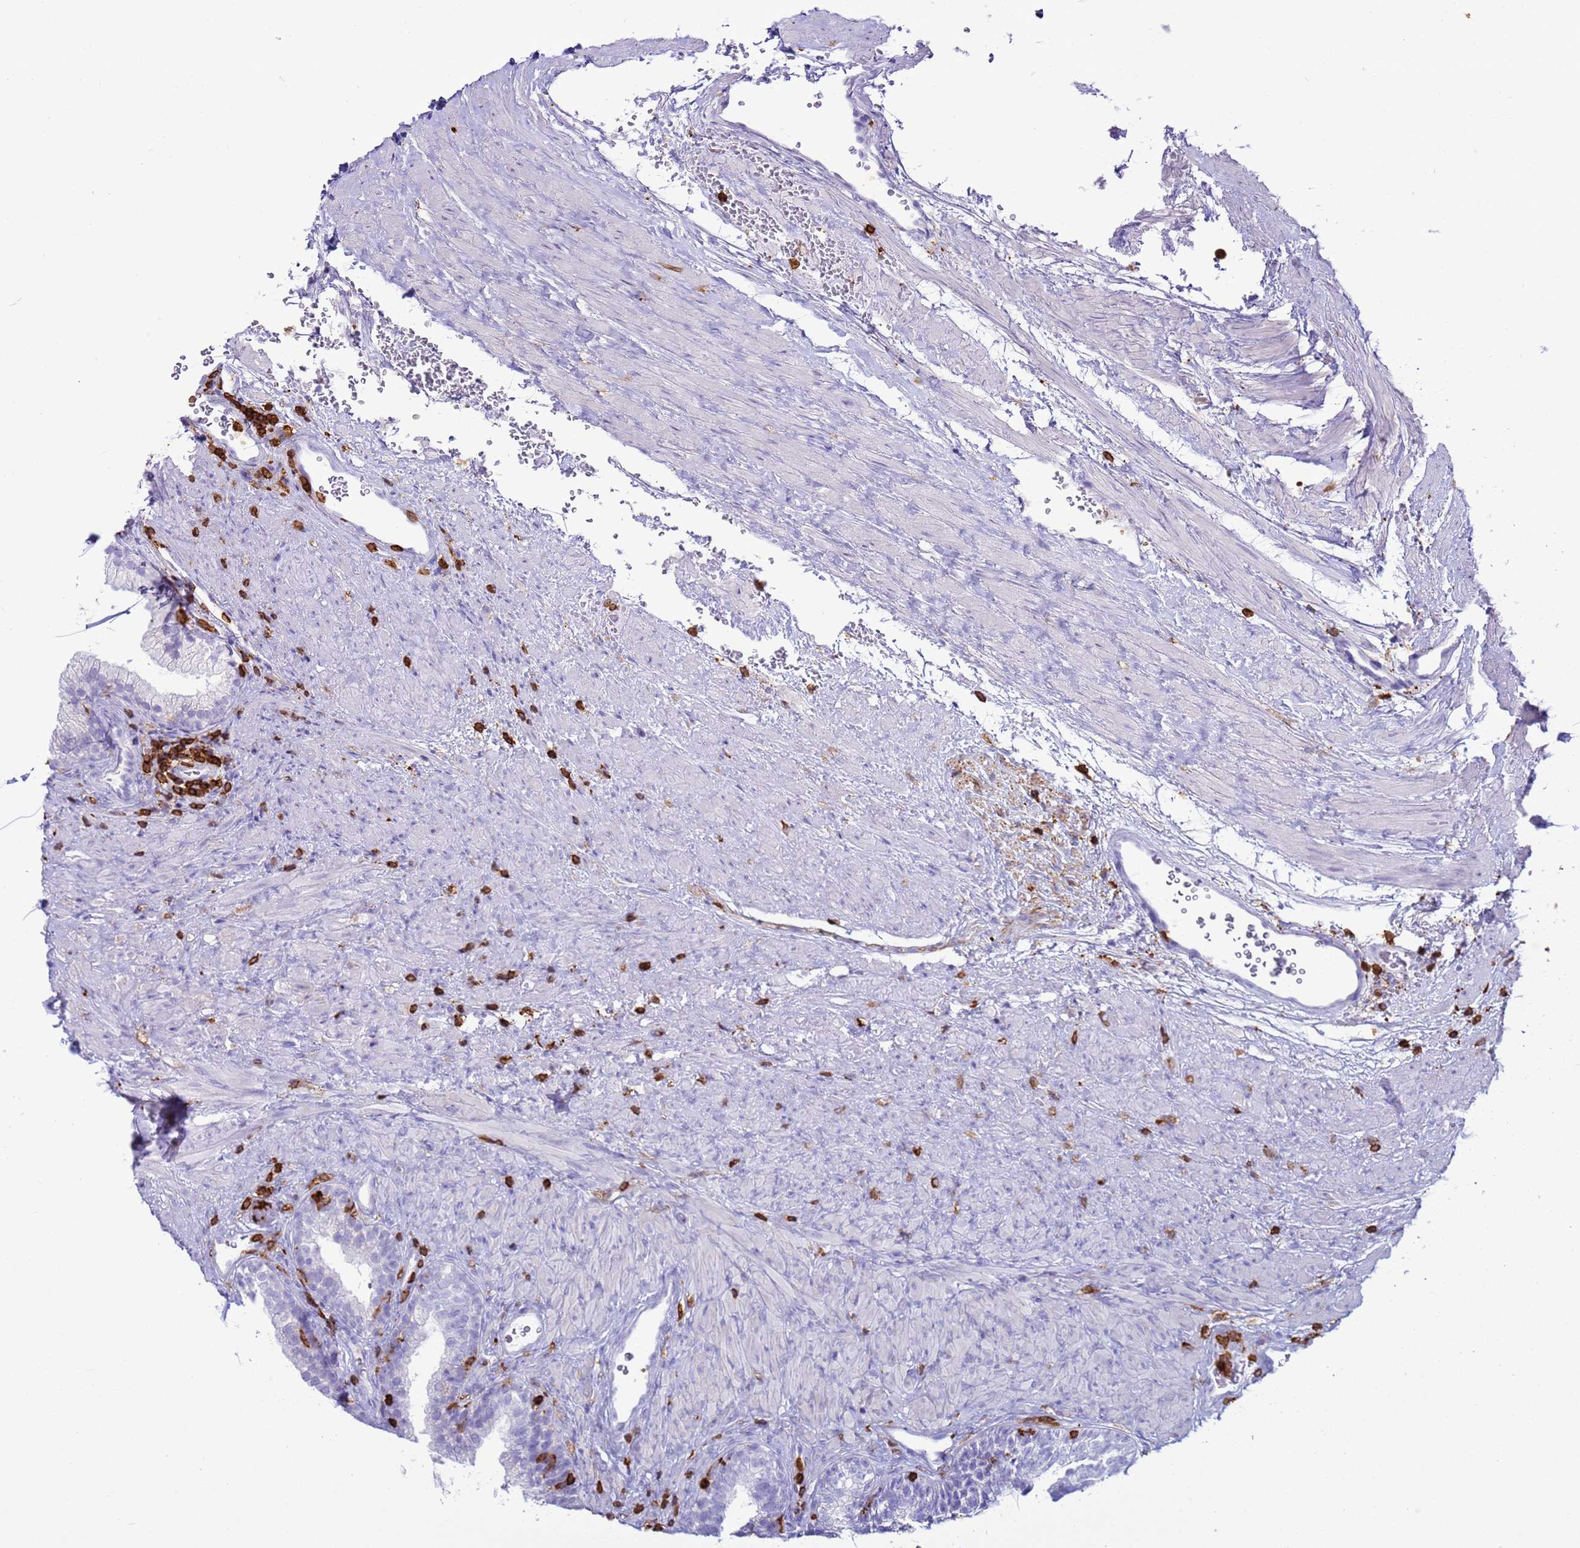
{"staining": {"intensity": "negative", "quantity": "none", "location": "none"}, "tissue": "prostate", "cell_type": "Glandular cells", "image_type": "normal", "snomed": [{"axis": "morphology", "description": "Normal tissue, NOS"}, {"axis": "topography", "description": "Prostate"}], "caption": "Glandular cells show no significant staining in normal prostate.", "gene": "IRF5", "patient": {"sex": "male", "age": 76}}